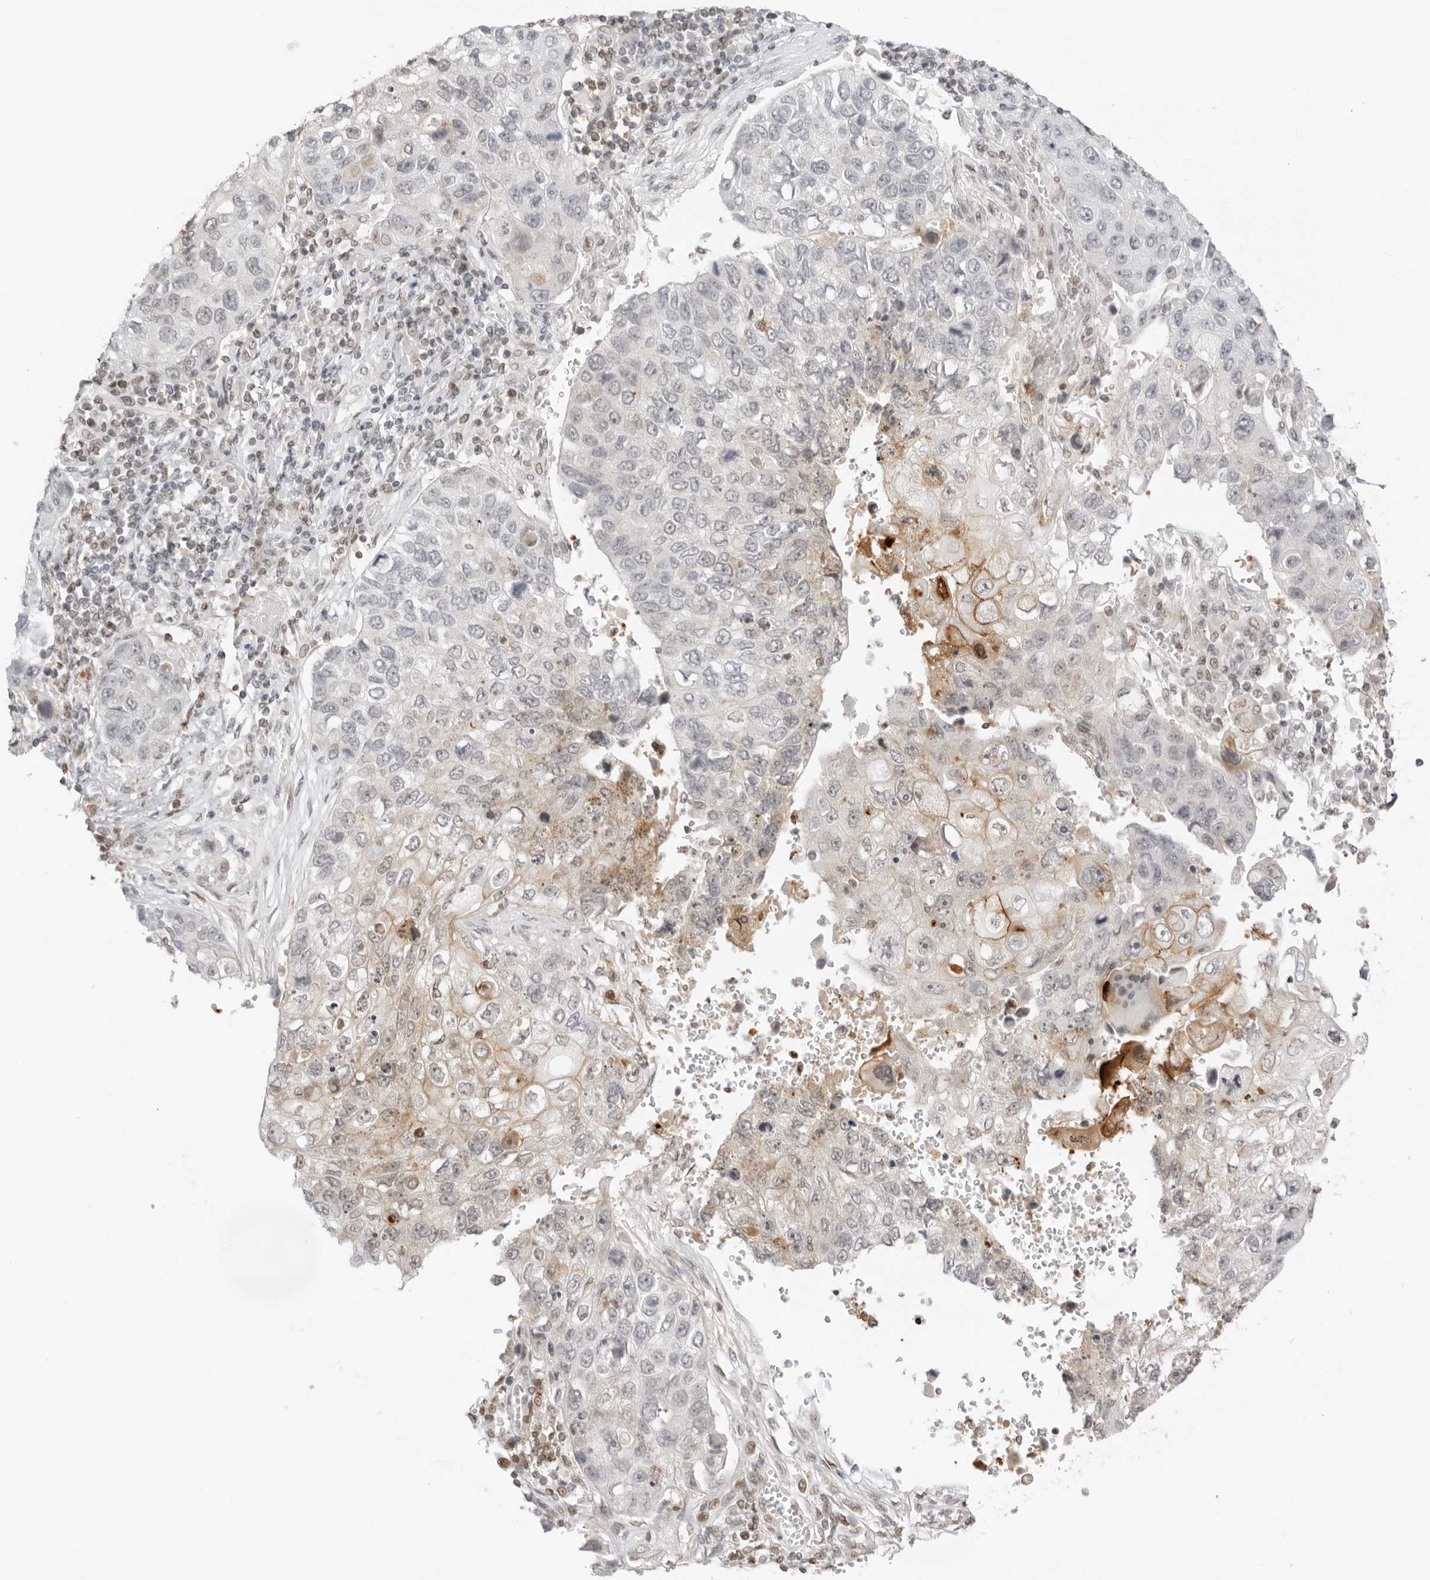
{"staining": {"intensity": "moderate", "quantity": "<25%", "location": "cytoplasmic/membranous"}, "tissue": "lung cancer", "cell_type": "Tumor cells", "image_type": "cancer", "snomed": [{"axis": "morphology", "description": "Squamous cell carcinoma, NOS"}, {"axis": "topography", "description": "Lung"}], "caption": "An immunohistochemistry (IHC) histopathology image of tumor tissue is shown. Protein staining in brown shows moderate cytoplasmic/membranous positivity in lung cancer within tumor cells. (IHC, brightfield microscopy, high magnification).", "gene": "RNF146", "patient": {"sex": "male", "age": 61}}